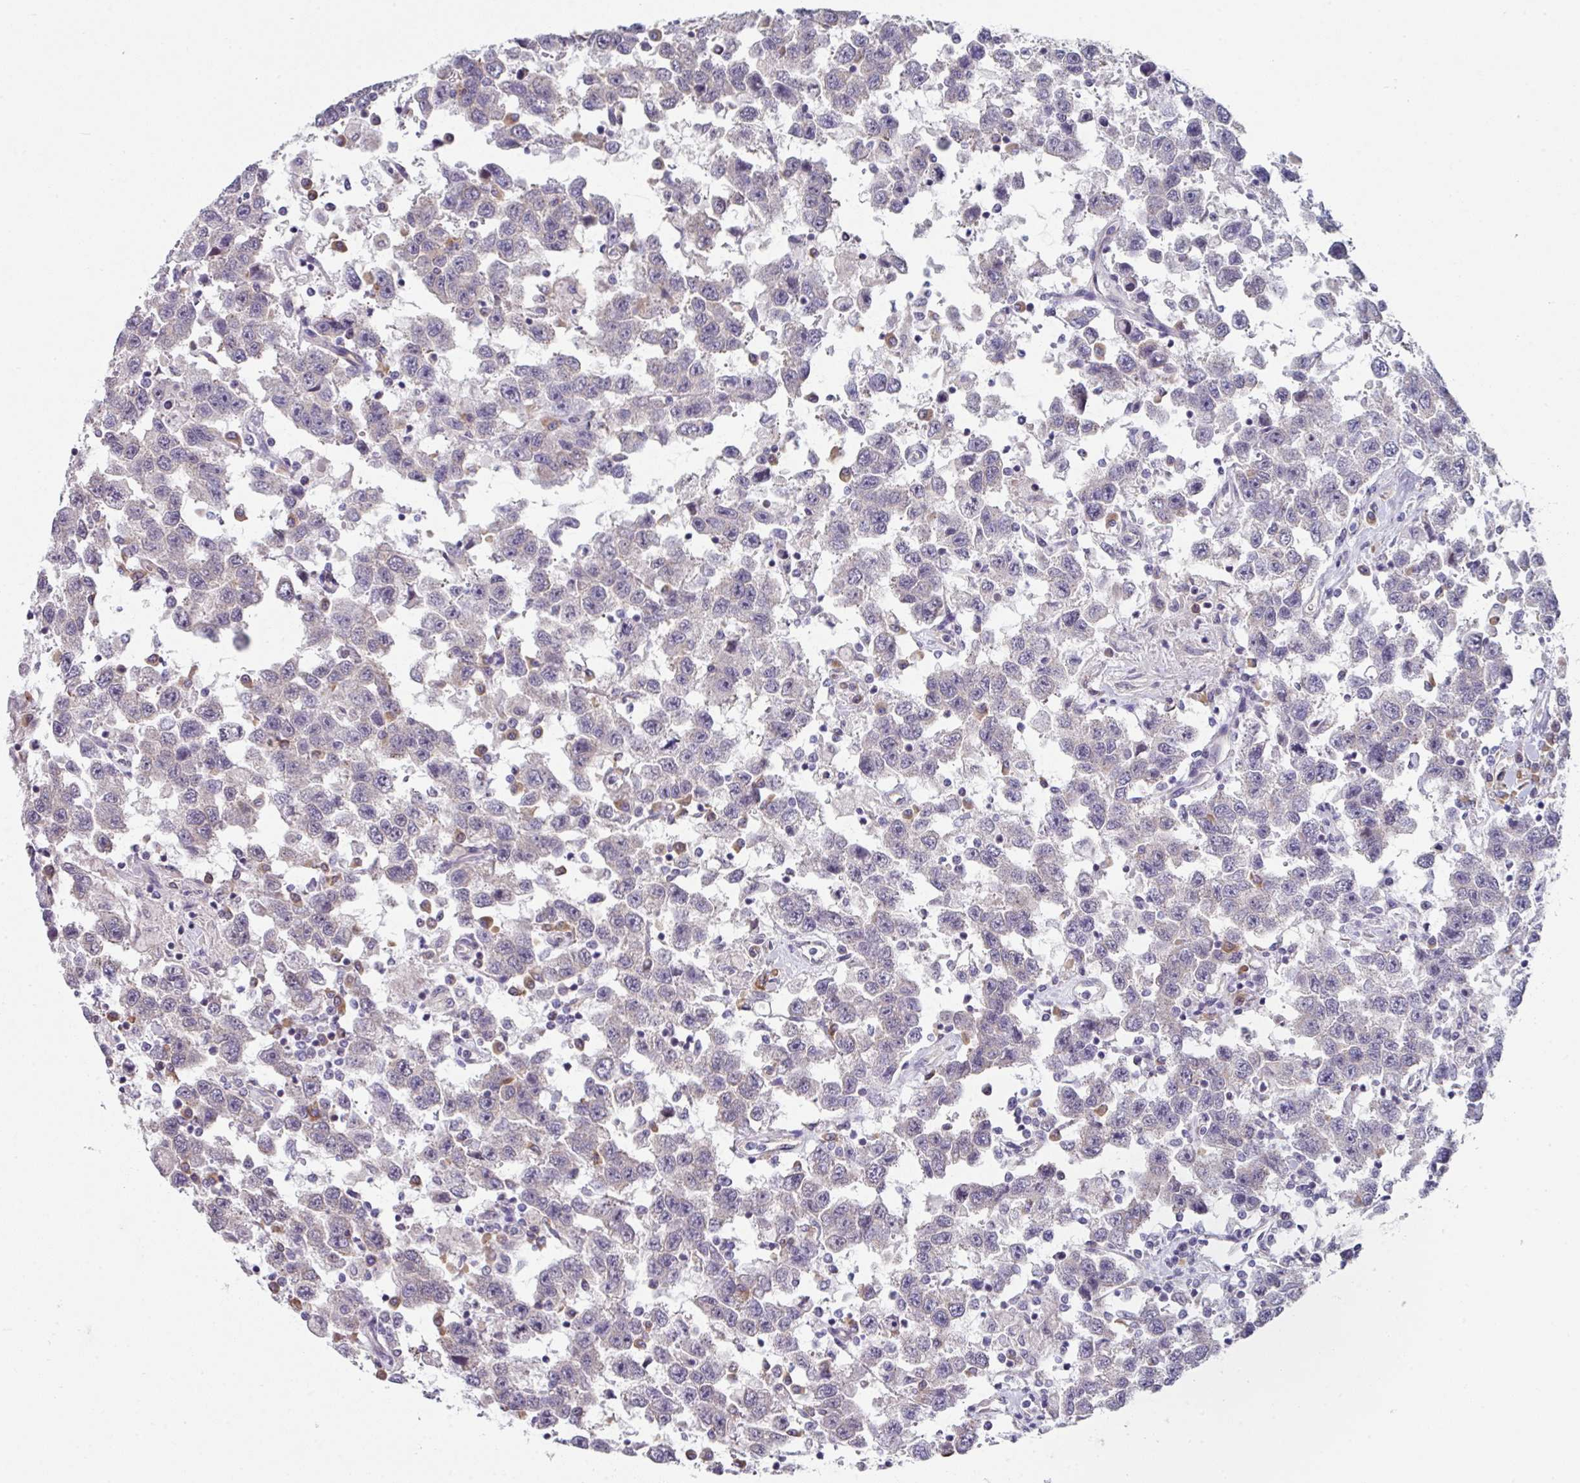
{"staining": {"intensity": "negative", "quantity": "none", "location": "none"}, "tissue": "testis cancer", "cell_type": "Tumor cells", "image_type": "cancer", "snomed": [{"axis": "morphology", "description": "Seminoma, NOS"}, {"axis": "topography", "description": "Testis"}], "caption": "Immunohistochemistry (IHC) histopathology image of human seminoma (testis) stained for a protein (brown), which displays no expression in tumor cells.", "gene": "TMED5", "patient": {"sex": "male", "age": 41}}